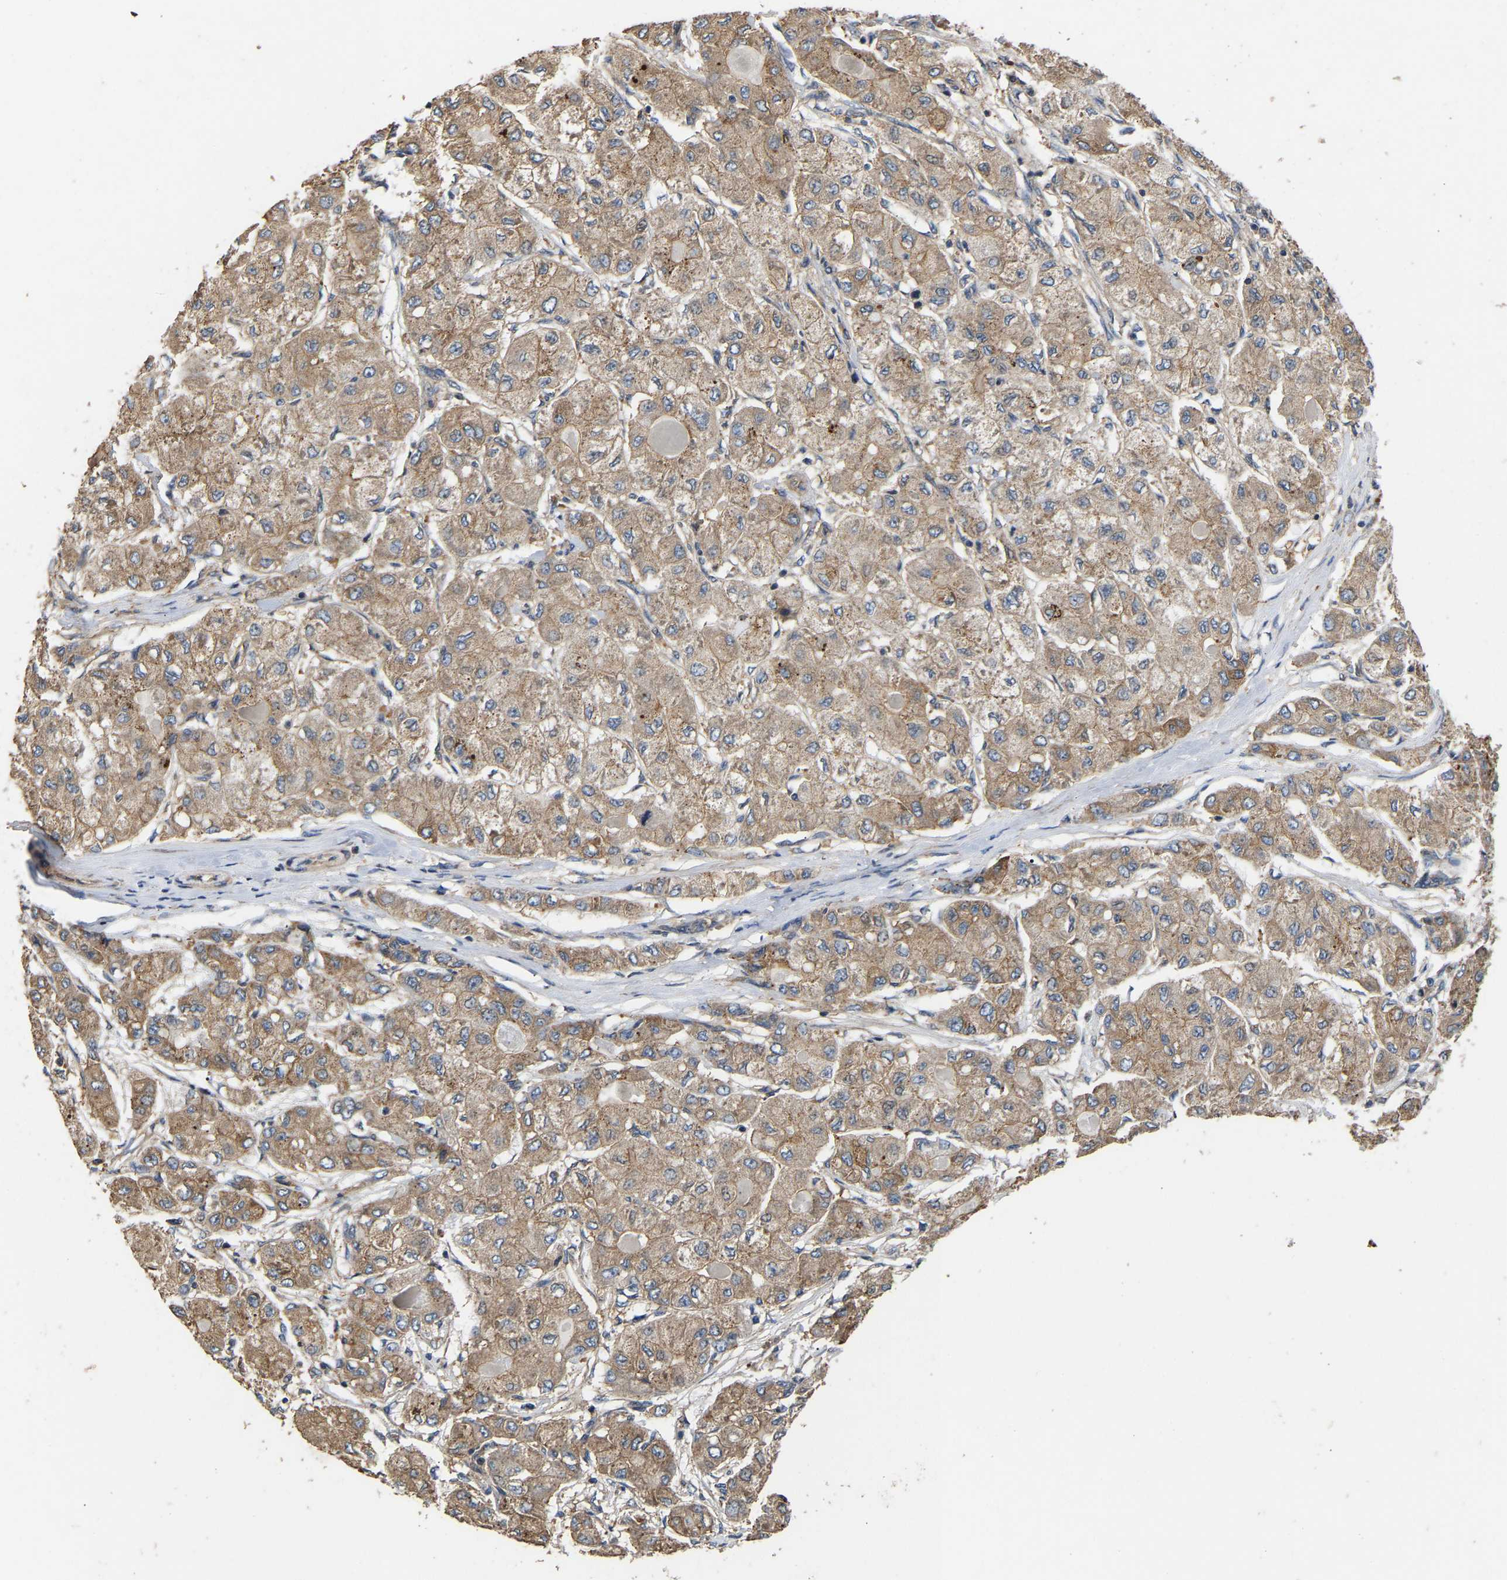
{"staining": {"intensity": "moderate", "quantity": ">75%", "location": "cytoplasmic/membranous"}, "tissue": "liver cancer", "cell_type": "Tumor cells", "image_type": "cancer", "snomed": [{"axis": "morphology", "description": "Carcinoma, Hepatocellular, NOS"}, {"axis": "topography", "description": "Liver"}], "caption": "Tumor cells show medium levels of moderate cytoplasmic/membranous staining in about >75% of cells in liver cancer. Immunohistochemistry (ihc) stains the protein of interest in brown and the nuclei are stained blue.", "gene": "AIMP2", "patient": {"sex": "male", "age": 80}}